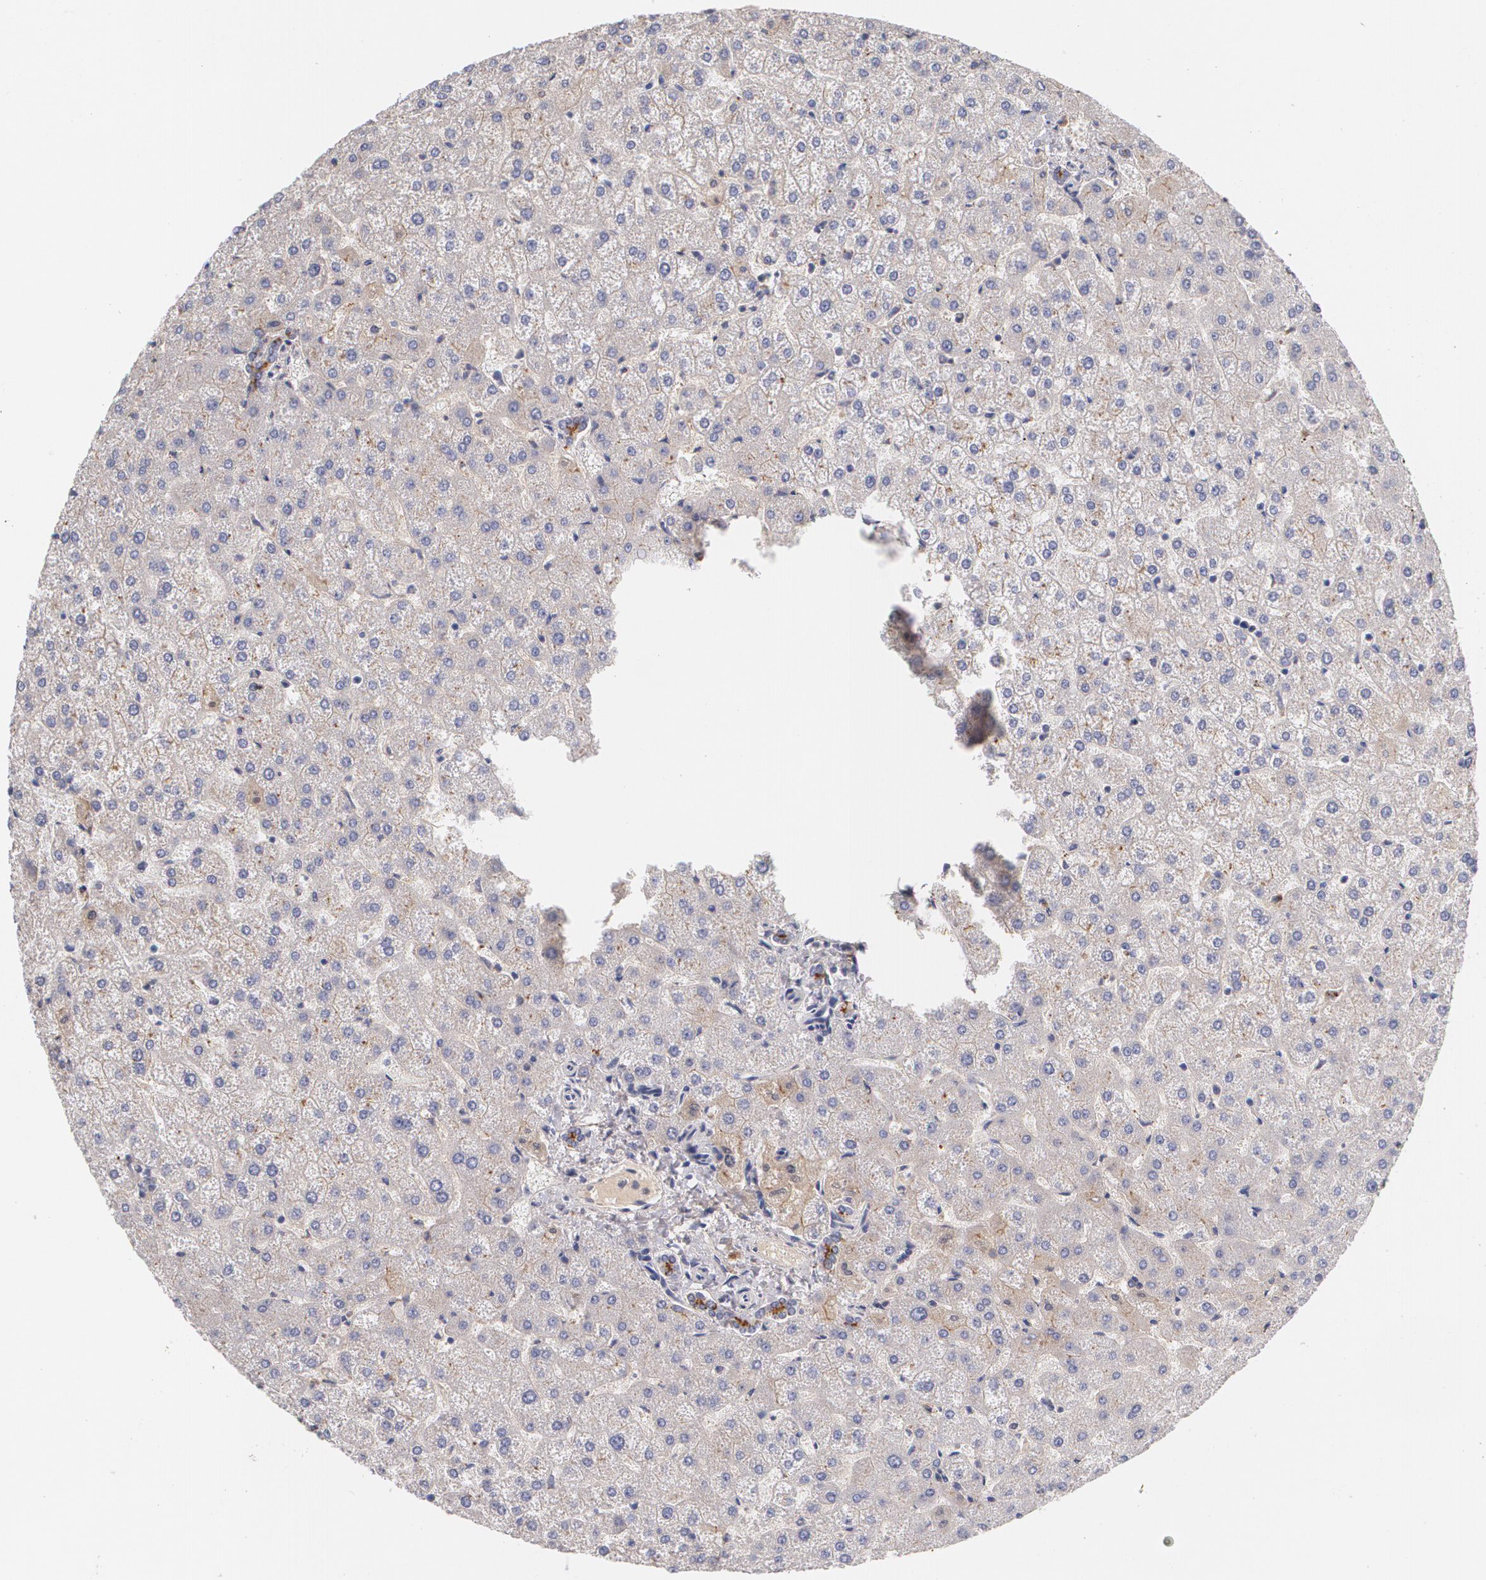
{"staining": {"intensity": "negative", "quantity": "none", "location": "none"}, "tissue": "liver", "cell_type": "Cholangiocytes", "image_type": "normal", "snomed": [{"axis": "morphology", "description": "Normal tissue, NOS"}, {"axis": "topography", "description": "Liver"}], "caption": "High power microscopy photomicrograph of an immunohistochemistry (IHC) photomicrograph of unremarkable liver, revealing no significant positivity in cholangiocytes. (DAB (3,3'-diaminobenzidine) immunohistochemistry (IHC) visualized using brightfield microscopy, high magnification).", "gene": "FBLN1", "patient": {"sex": "female", "age": 32}}